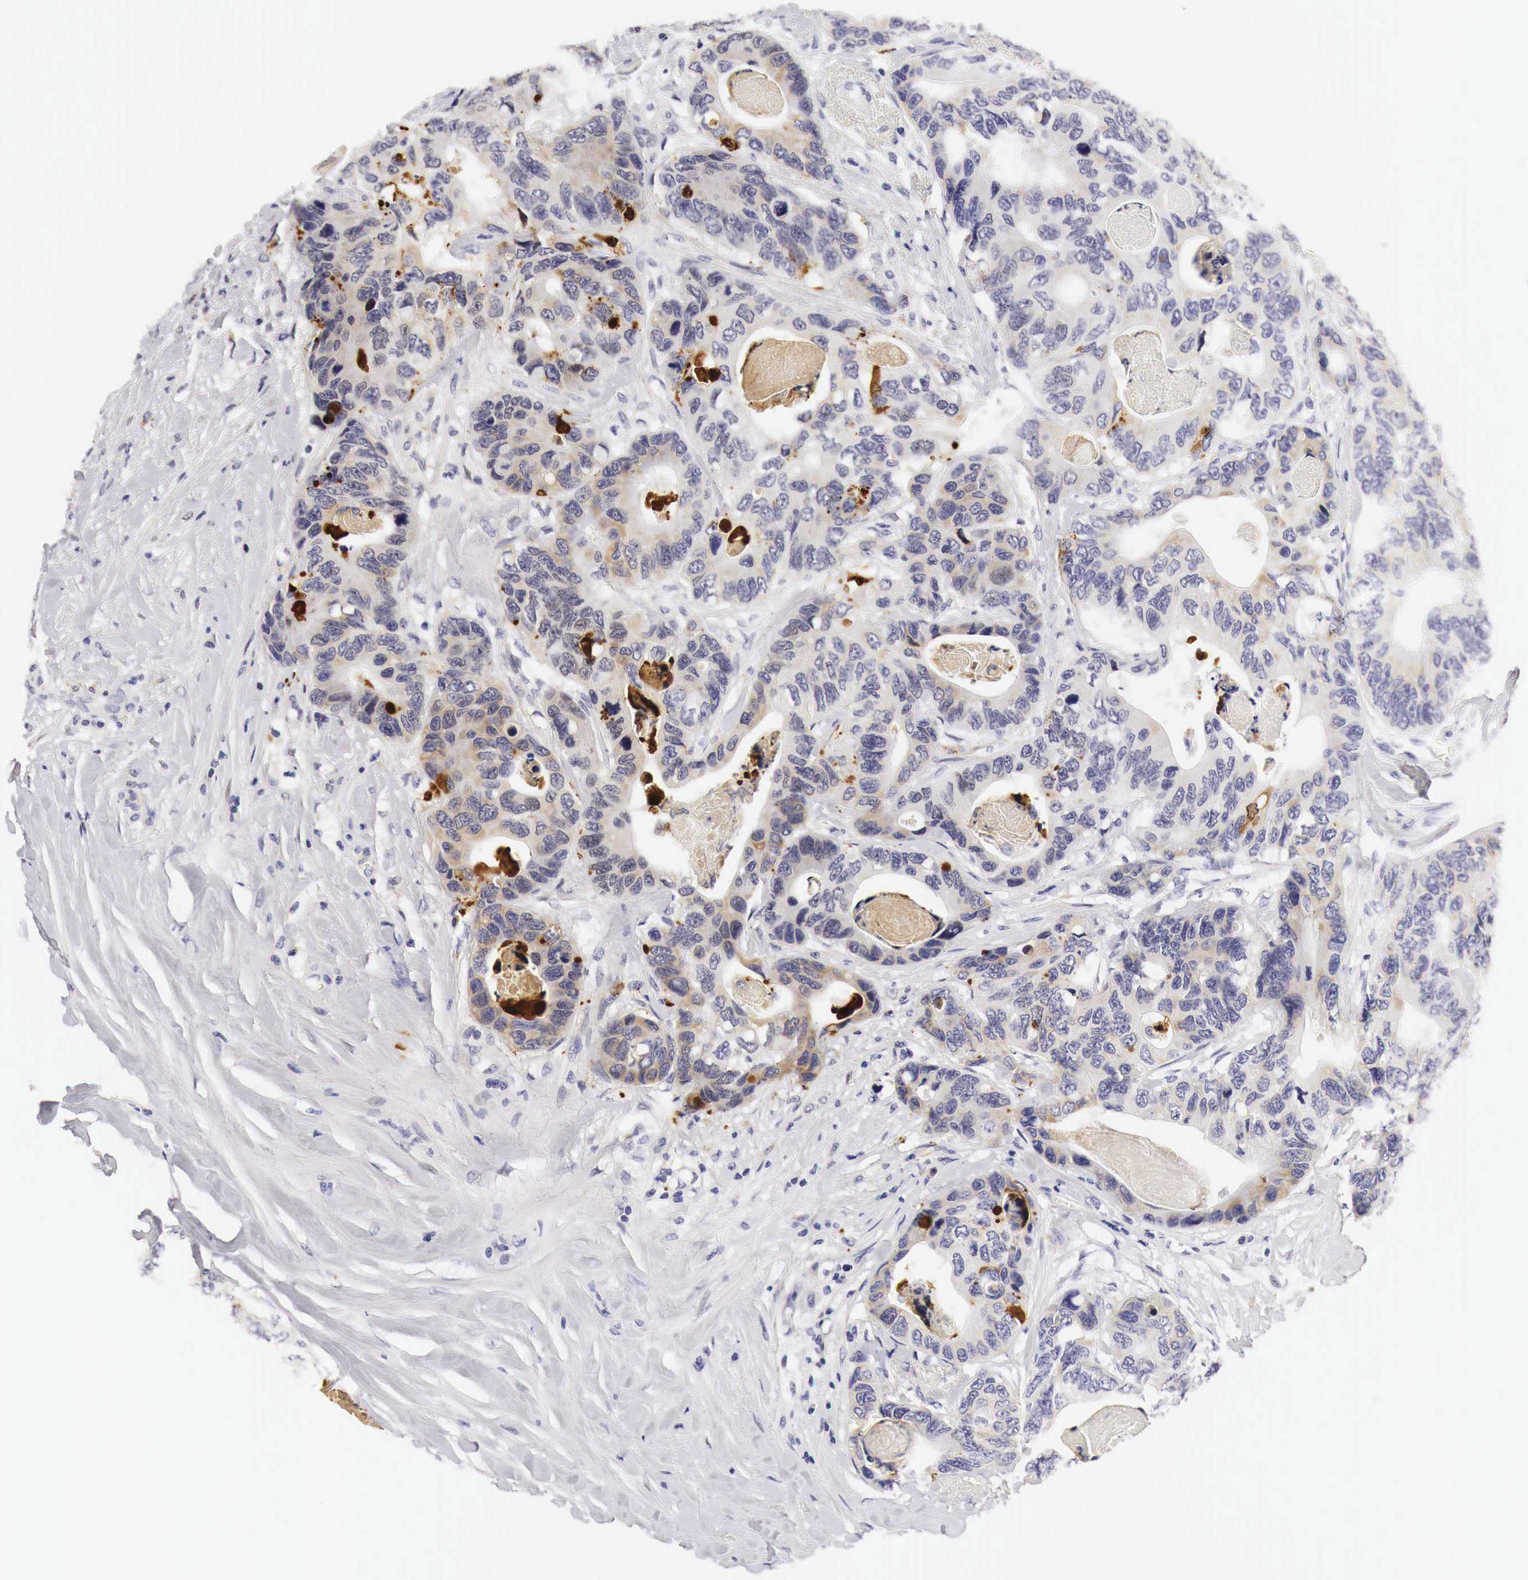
{"staining": {"intensity": "weak", "quantity": "25%-75%", "location": "cytoplasmic/membranous"}, "tissue": "colorectal cancer", "cell_type": "Tumor cells", "image_type": "cancer", "snomed": [{"axis": "morphology", "description": "Adenocarcinoma, NOS"}, {"axis": "topography", "description": "Colon"}], "caption": "Weak cytoplasmic/membranous expression for a protein is appreciated in approximately 25%-75% of tumor cells of colorectal adenocarcinoma using immunohistochemistry (IHC).", "gene": "CASP3", "patient": {"sex": "female", "age": 86}}